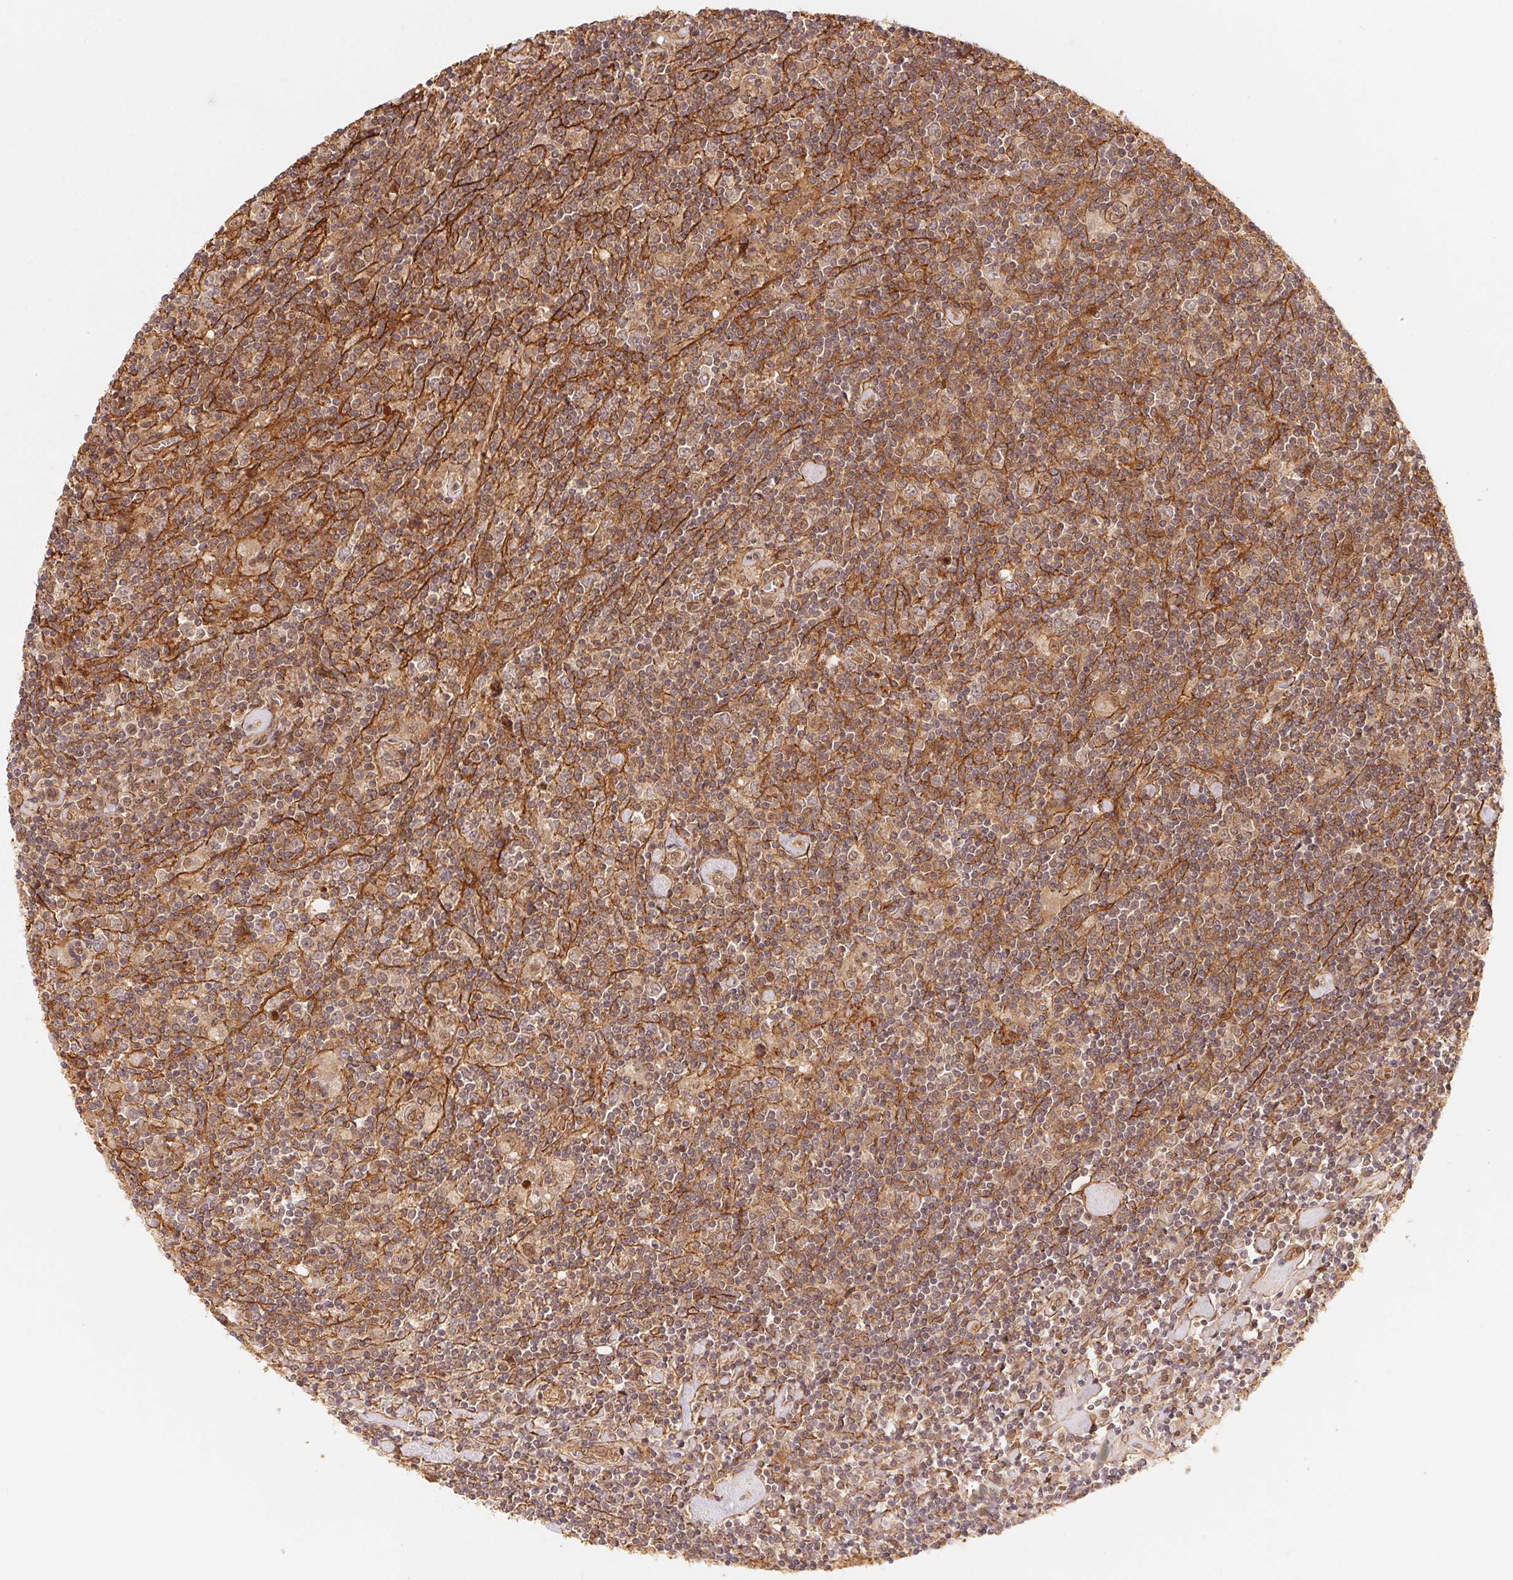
{"staining": {"intensity": "weak", "quantity": "<25%", "location": "cytoplasmic/membranous"}, "tissue": "lymphoma", "cell_type": "Tumor cells", "image_type": "cancer", "snomed": [{"axis": "morphology", "description": "Hodgkin's disease, NOS"}, {"axis": "topography", "description": "Lymph node"}], "caption": "Tumor cells show no significant protein positivity in Hodgkin's disease. (Stains: DAB (3,3'-diaminobenzidine) immunohistochemistry (IHC) with hematoxylin counter stain, Microscopy: brightfield microscopy at high magnification).", "gene": "TNIP2", "patient": {"sex": "male", "age": 40}}